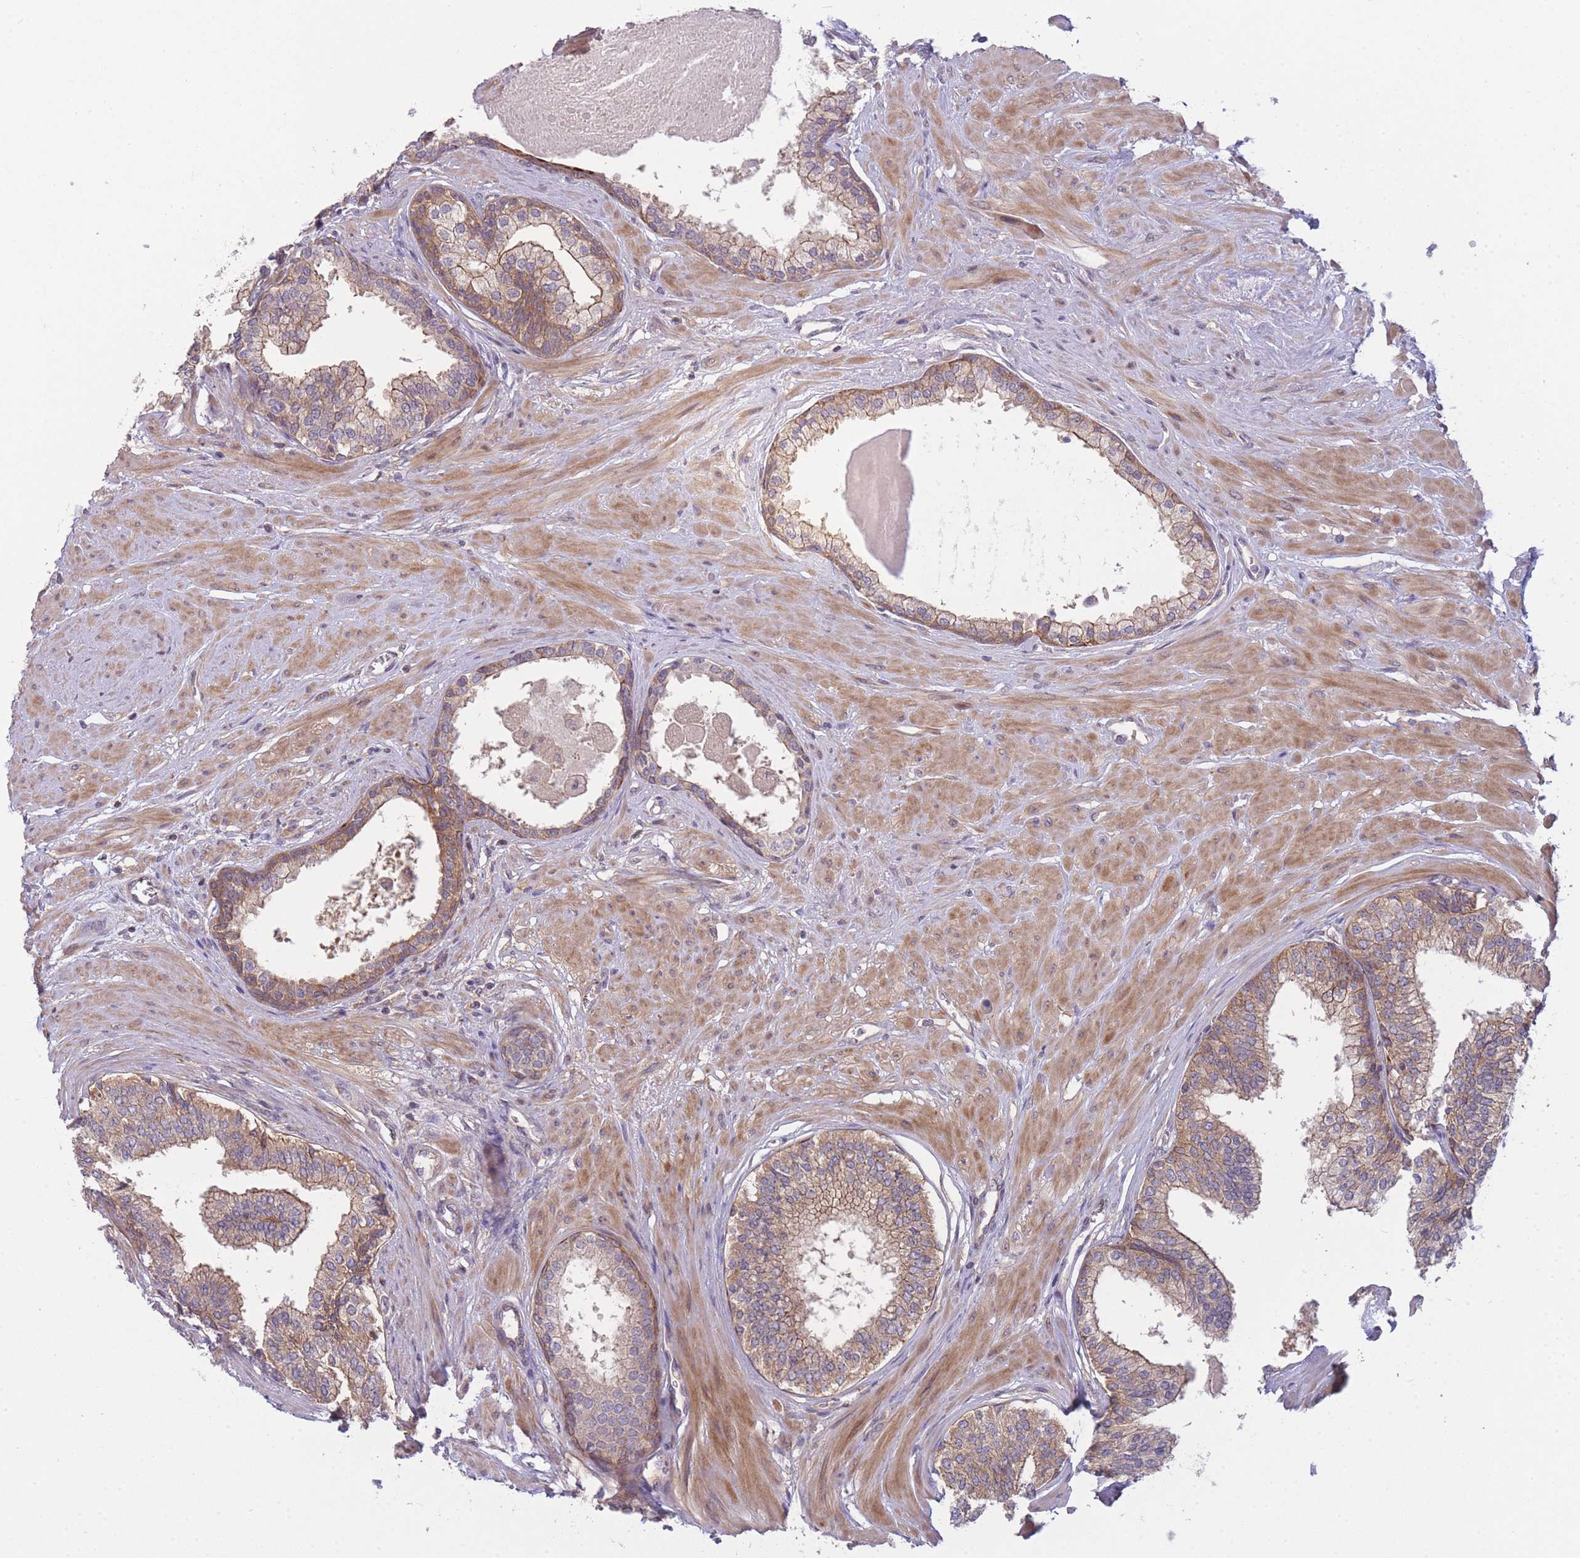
{"staining": {"intensity": "moderate", "quantity": "25%-75%", "location": "cytoplasmic/membranous"}, "tissue": "prostate", "cell_type": "Glandular cells", "image_type": "normal", "snomed": [{"axis": "morphology", "description": "Normal tissue, NOS"}, {"axis": "topography", "description": "Prostate"}], "caption": "An image showing moderate cytoplasmic/membranous expression in about 25%-75% of glandular cells in benign prostate, as visualized by brown immunohistochemical staining.", "gene": "PFDN6", "patient": {"sex": "male", "age": 57}}